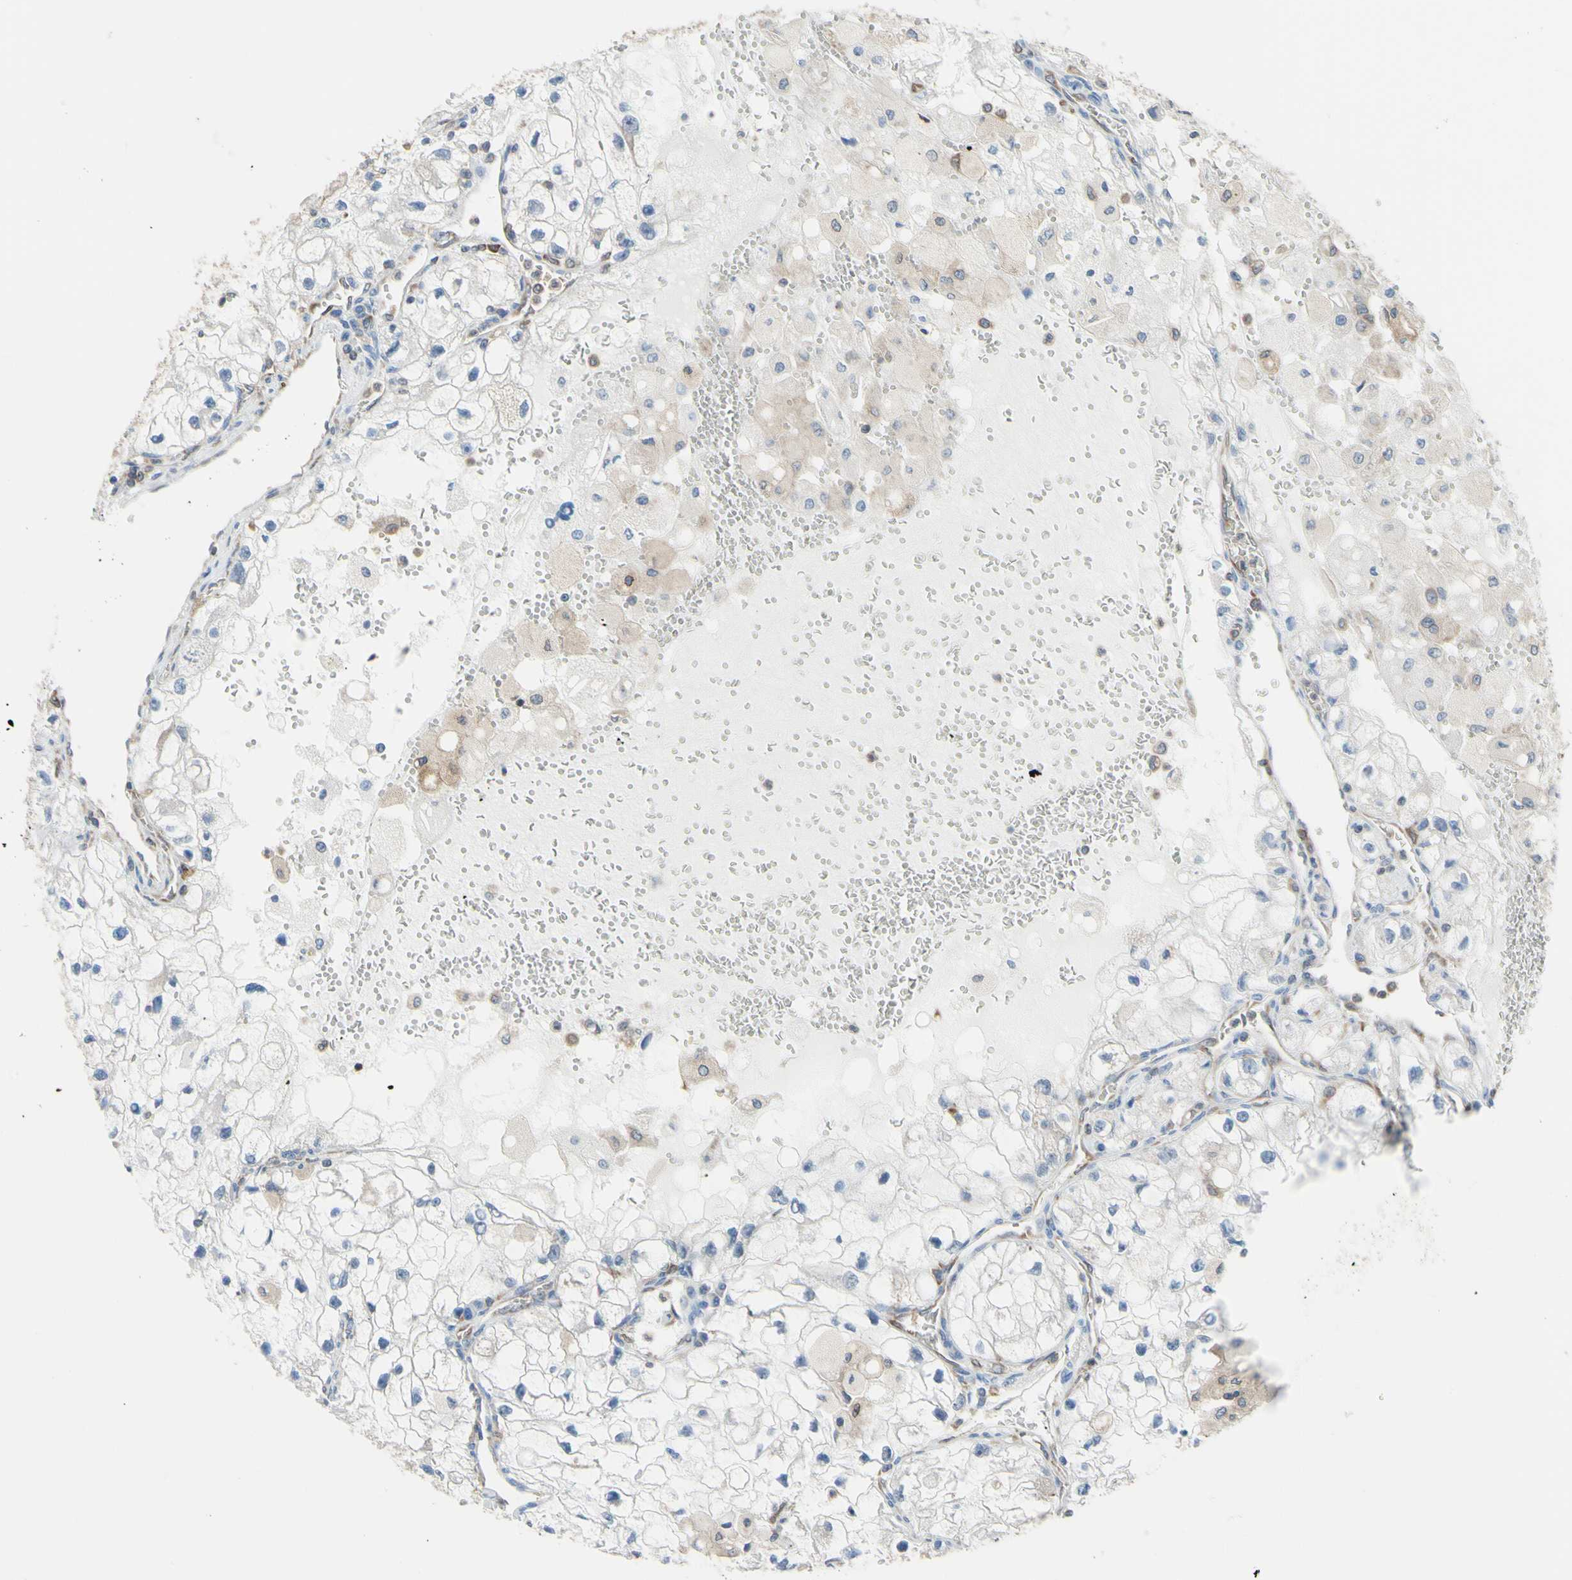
{"staining": {"intensity": "negative", "quantity": "none", "location": "none"}, "tissue": "renal cancer", "cell_type": "Tumor cells", "image_type": "cancer", "snomed": [{"axis": "morphology", "description": "Adenocarcinoma, NOS"}, {"axis": "topography", "description": "Kidney"}], "caption": "This is an immunohistochemistry micrograph of human renal cancer. There is no staining in tumor cells.", "gene": "MGST2", "patient": {"sex": "female", "age": 70}}